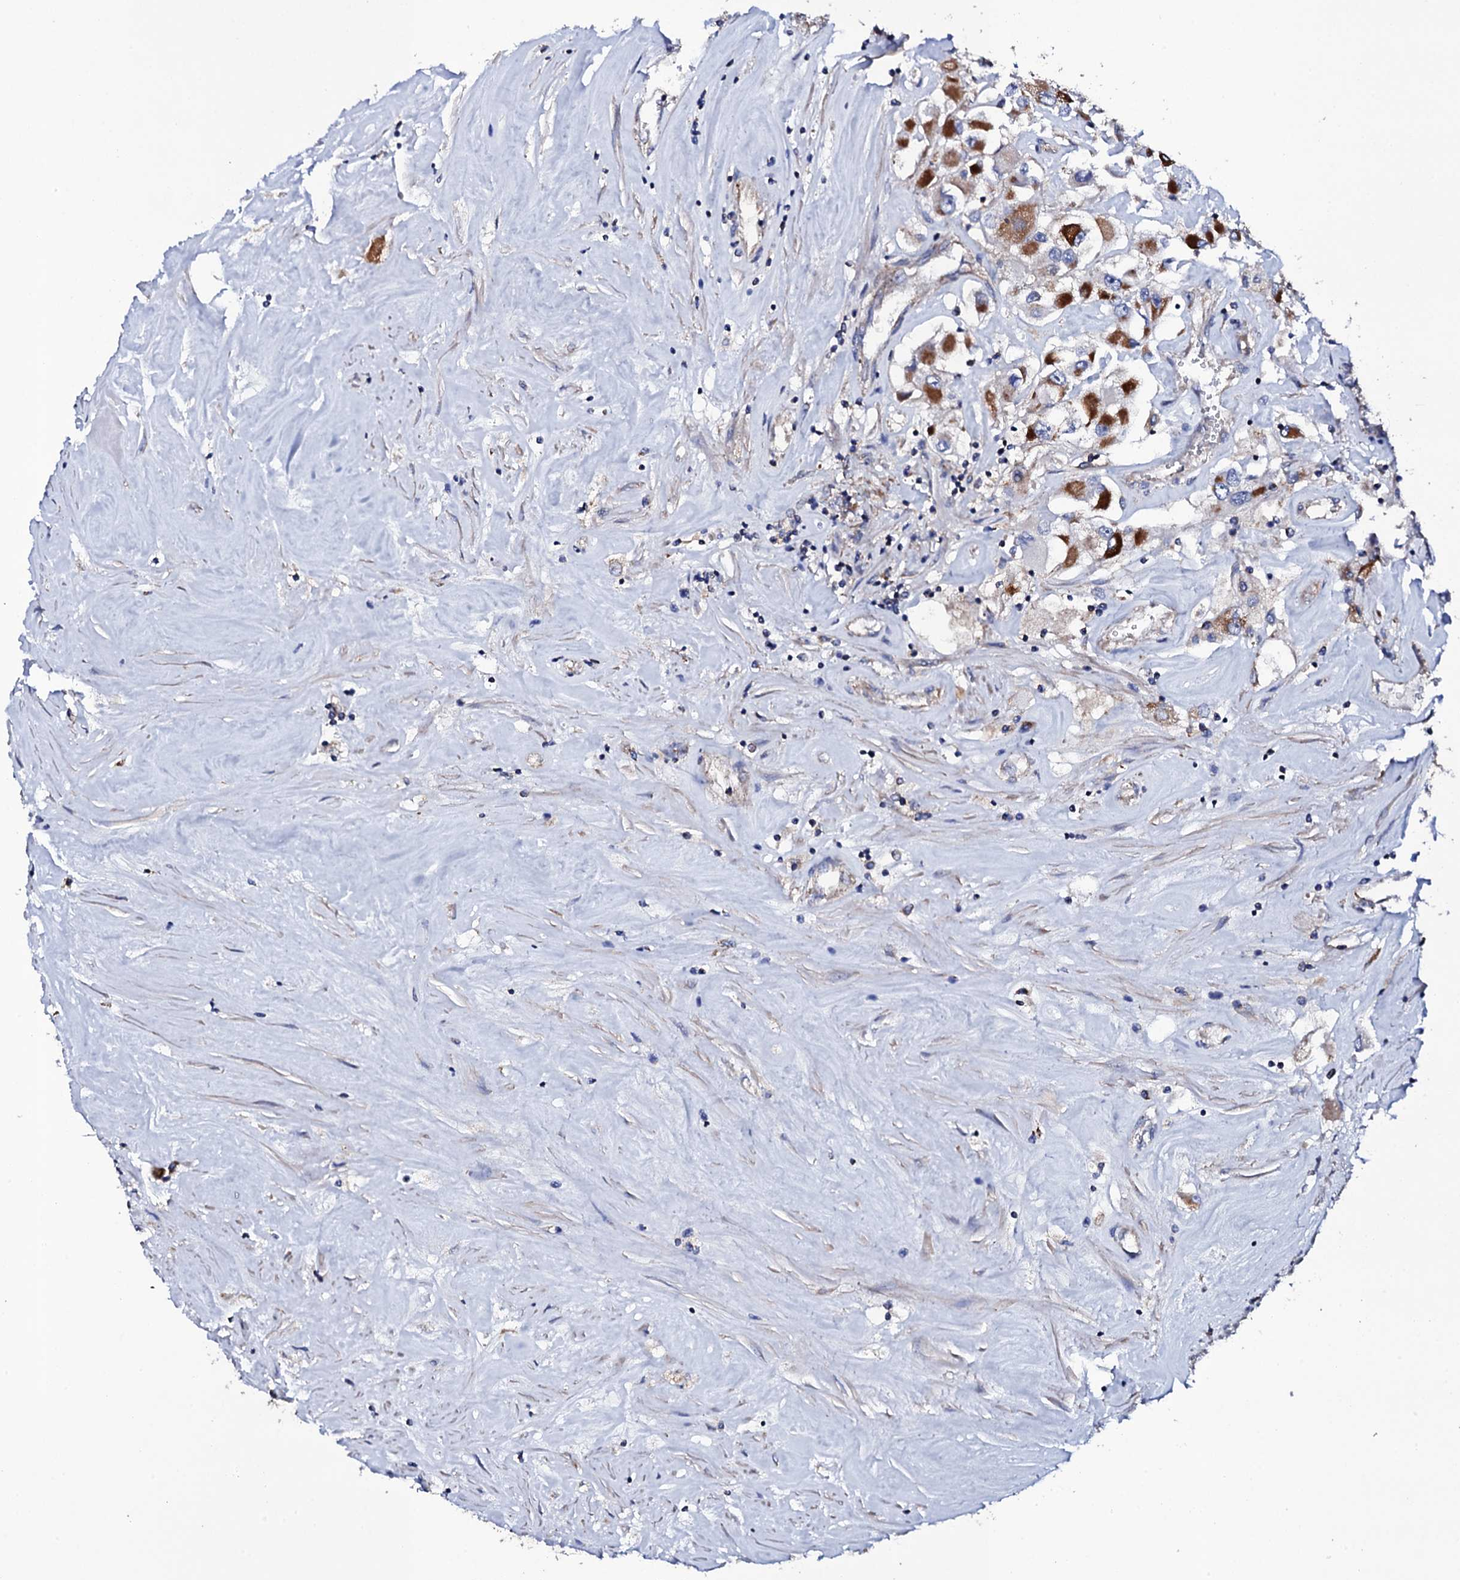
{"staining": {"intensity": "moderate", "quantity": "<25%", "location": "cytoplasmic/membranous"}, "tissue": "renal cancer", "cell_type": "Tumor cells", "image_type": "cancer", "snomed": [{"axis": "morphology", "description": "Adenocarcinoma, NOS"}, {"axis": "topography", "description": "Kidney"}], "caption": "Renal cancer (adenocarcinoma) stained for a protein demonstrates moderate cytoplasmic/membranous positivity in tumor cells. The staining was performed using DAB, with brown indicating positive protein expression. Nuclei are stained blue with hematoxylin.", "gene": "TCAF2", "patient": {"sex": "female", "age": 52}}